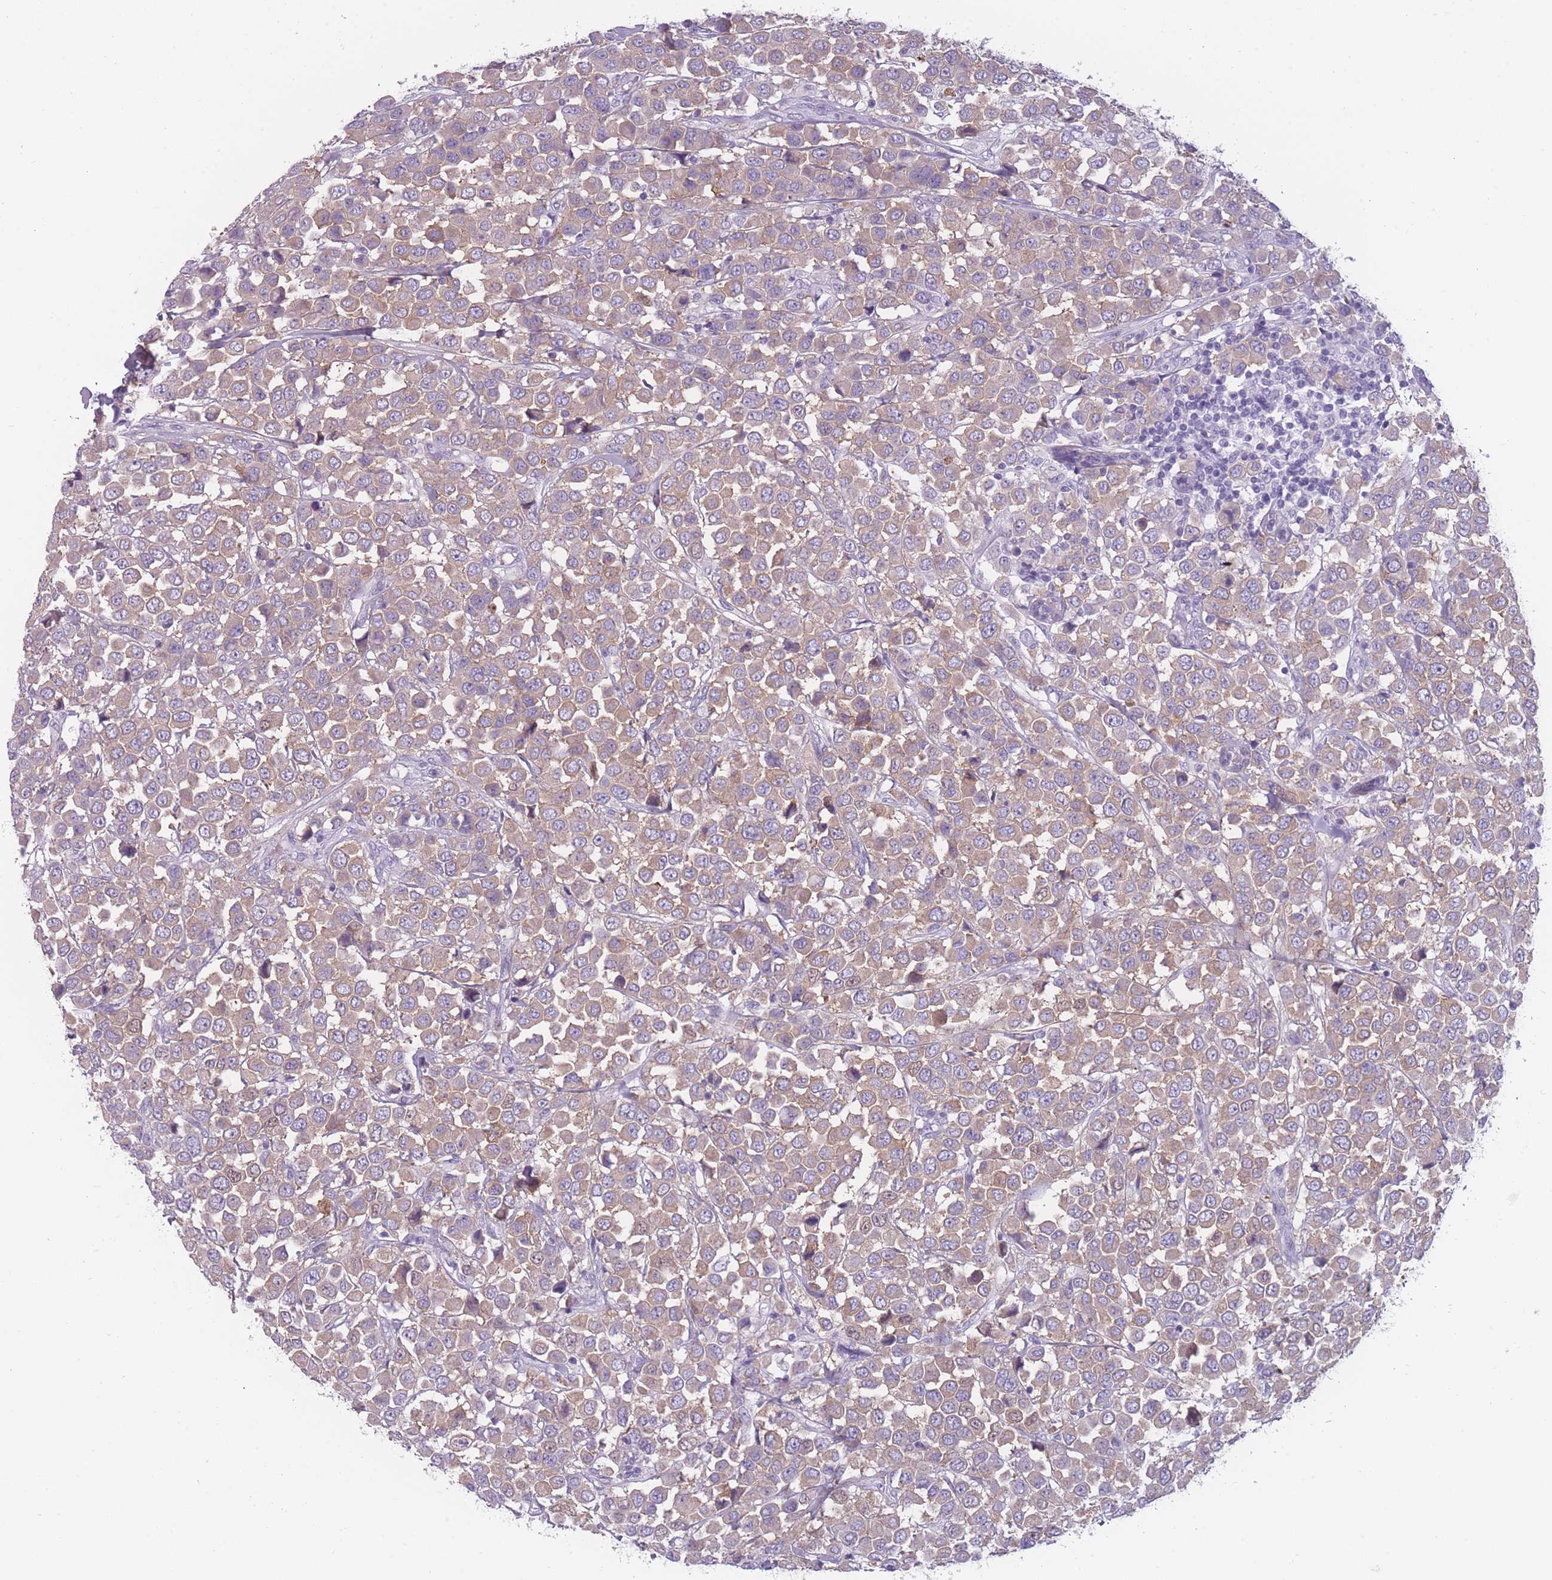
{"staining": {"intensity": "weak", "quantity": ">75%", "location": "cytoplasmic/membranous"}, "tissue": "breast cancer", "cell_type": "Tumor cells", "image_type": "cancer", "snomed": [{"axis": "morphology", "description": "Duct carcinoma"}, {"axis": "topography", "description": "Breast"}], "caption": "An image of infiltrating ductal carcinoma (breast) stained for a protein reveals weak cytoplasmic/membranous brown staining in tumor cells. Immunohistochemistry stains the protein in brown and the nuclei are stained blue.", "gene": "PPFIA3", "patient": {"sex": "female", "age": 61}}